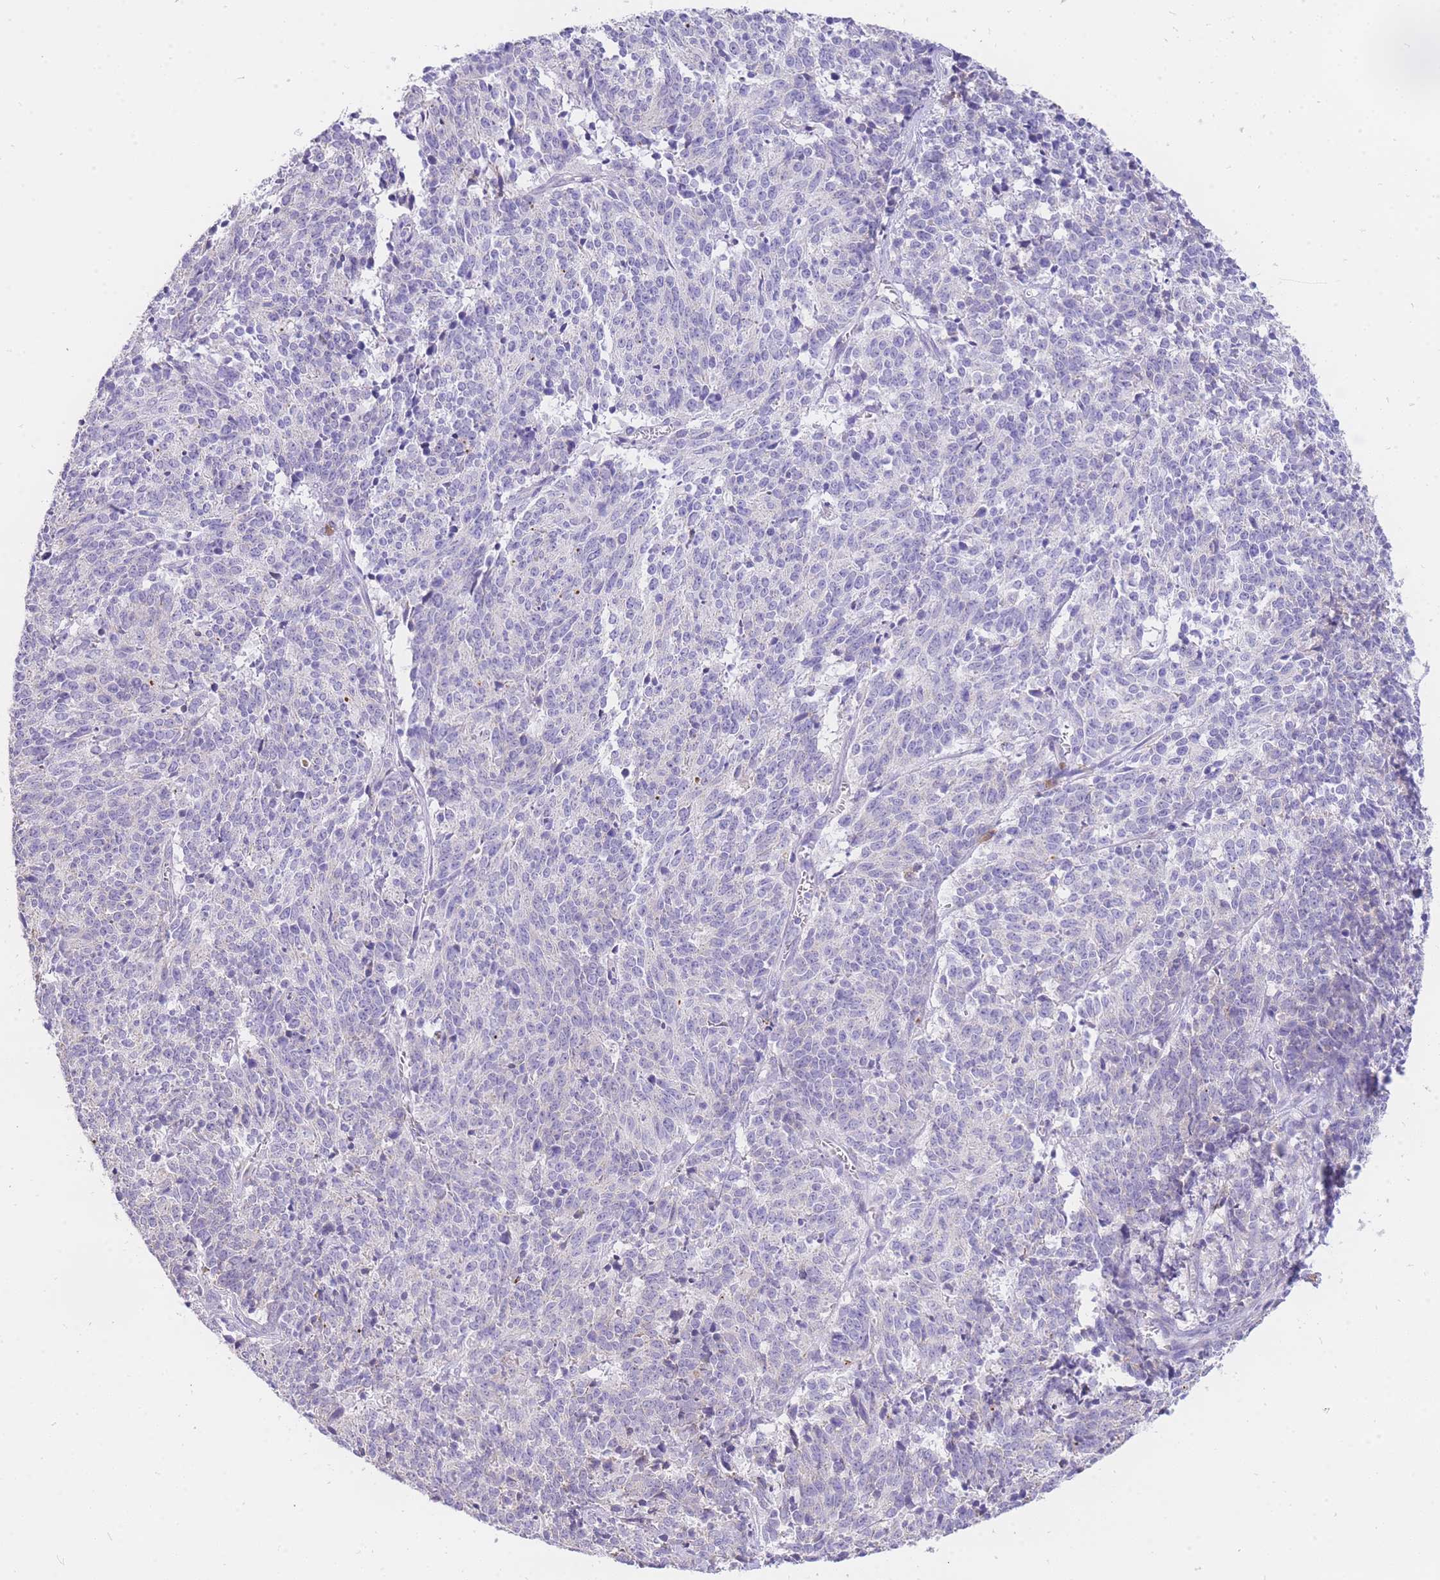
{"staining": {"intensity": "negative", "quantity": "none", "location": "none"}, "tissue": "cervical cancer", "cell_type": "Tumor cells", "image_type": "cancer", "snomed": [{"axis": "morphology", "description": "Squamous cell carcinoma, NOS"}, {"axis": "topography", "description": "Cervix"}], "caption": "Cervical squamous cell carcinoma was stained to show a protein in brown. There is no significant expression in tumor cells.", "gene": "C2orf88", "patient": {"sex": "female", "age": 29}}